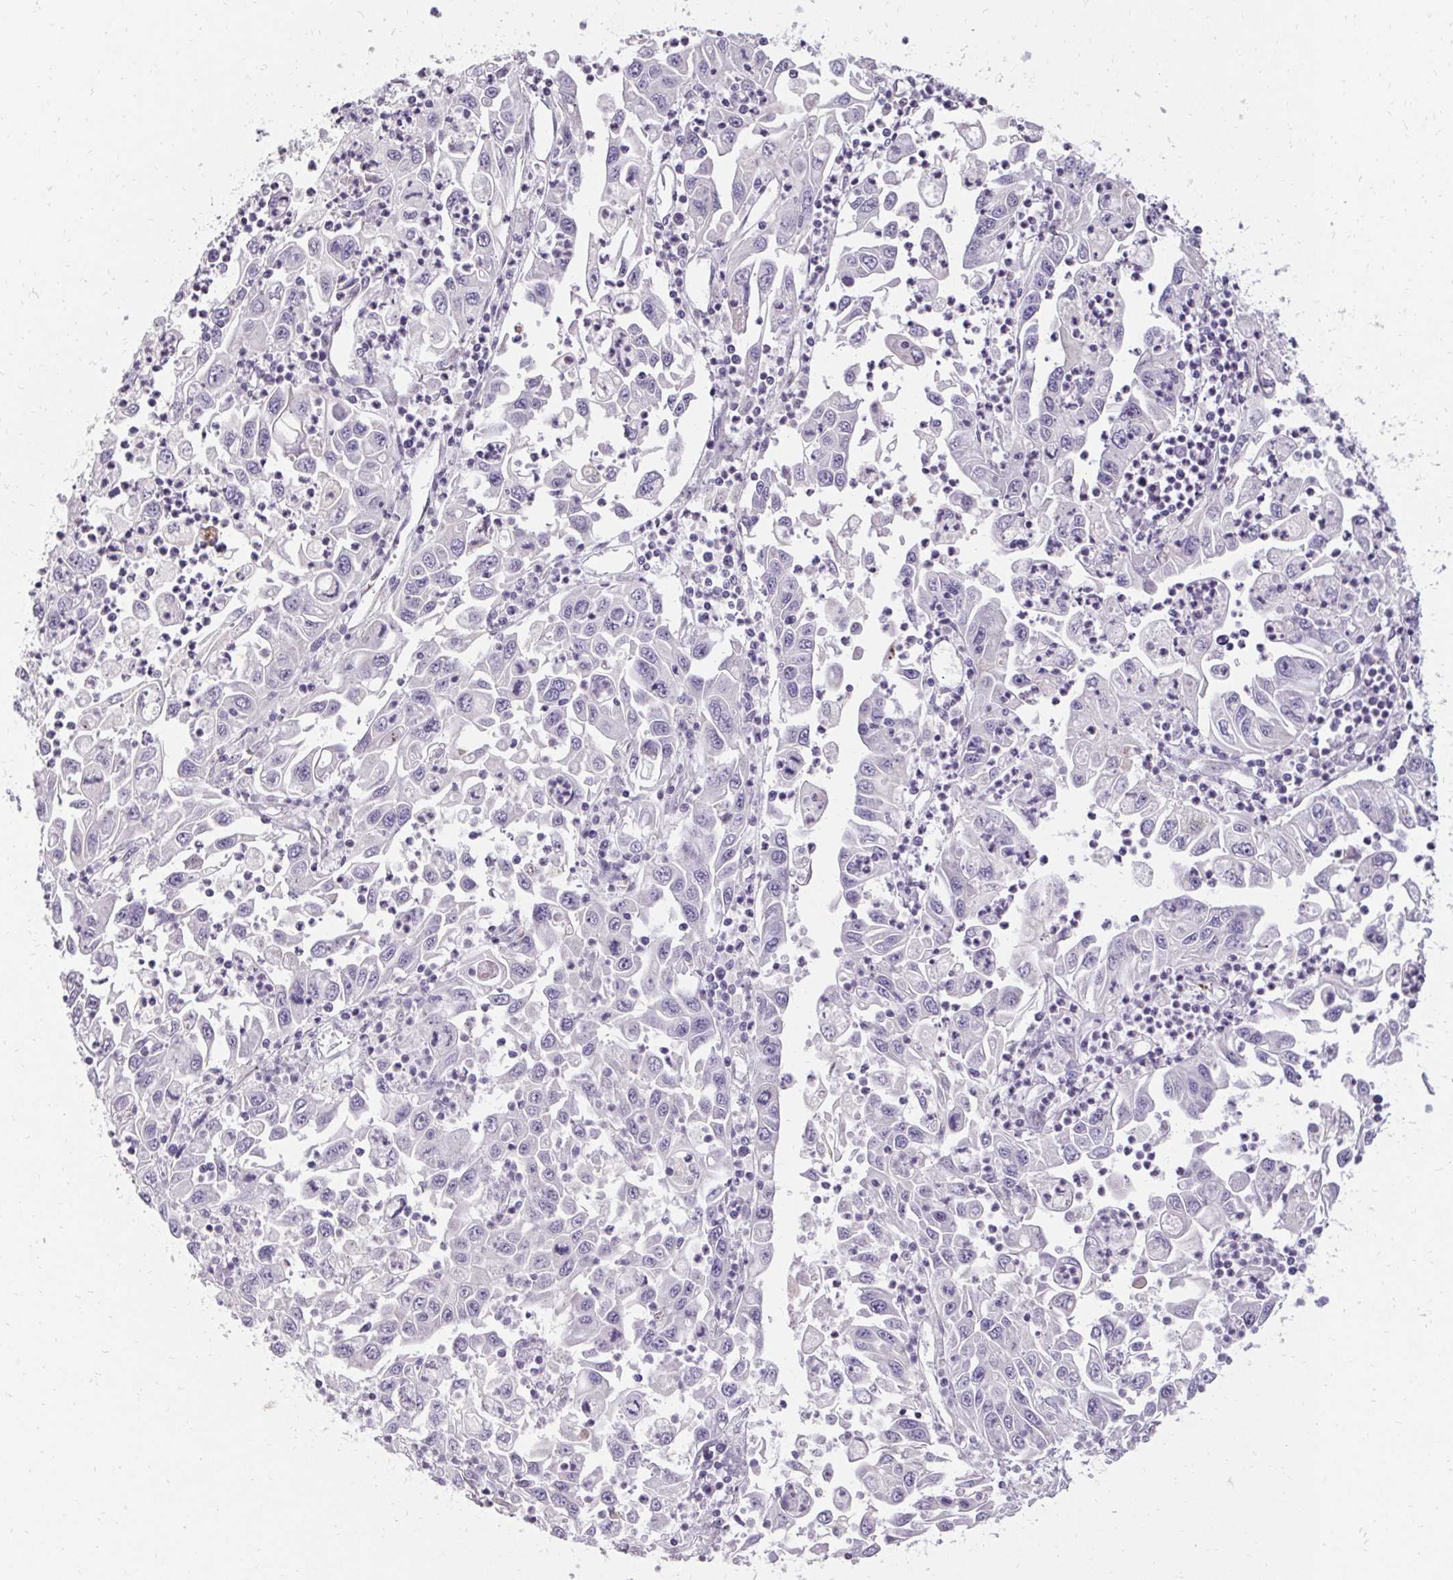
{"staining": {"intensity": "negative", "quantity": "none", "location": "none"}, "tissue": "endometrial cancer", "cell_type": "Tumor cells", "image_type": "cancer", "snomed": [{"axis": "morphology", "description": "Adenocarcinoma, NOS"}, {"axis": "topography", "description": "Uterus"}], "caption": "Tumor cells are negative for protein expression in human endometrial cancer (adenocarcinoma). Brightfield microscopy of IHC stained with DAB (3,3'-diaminobenzidine) (brown) and hematoxylin (blue), captured at high magnification.", "gene": "HSD17B3", "patient": {"sex": "female", "age": 62}}